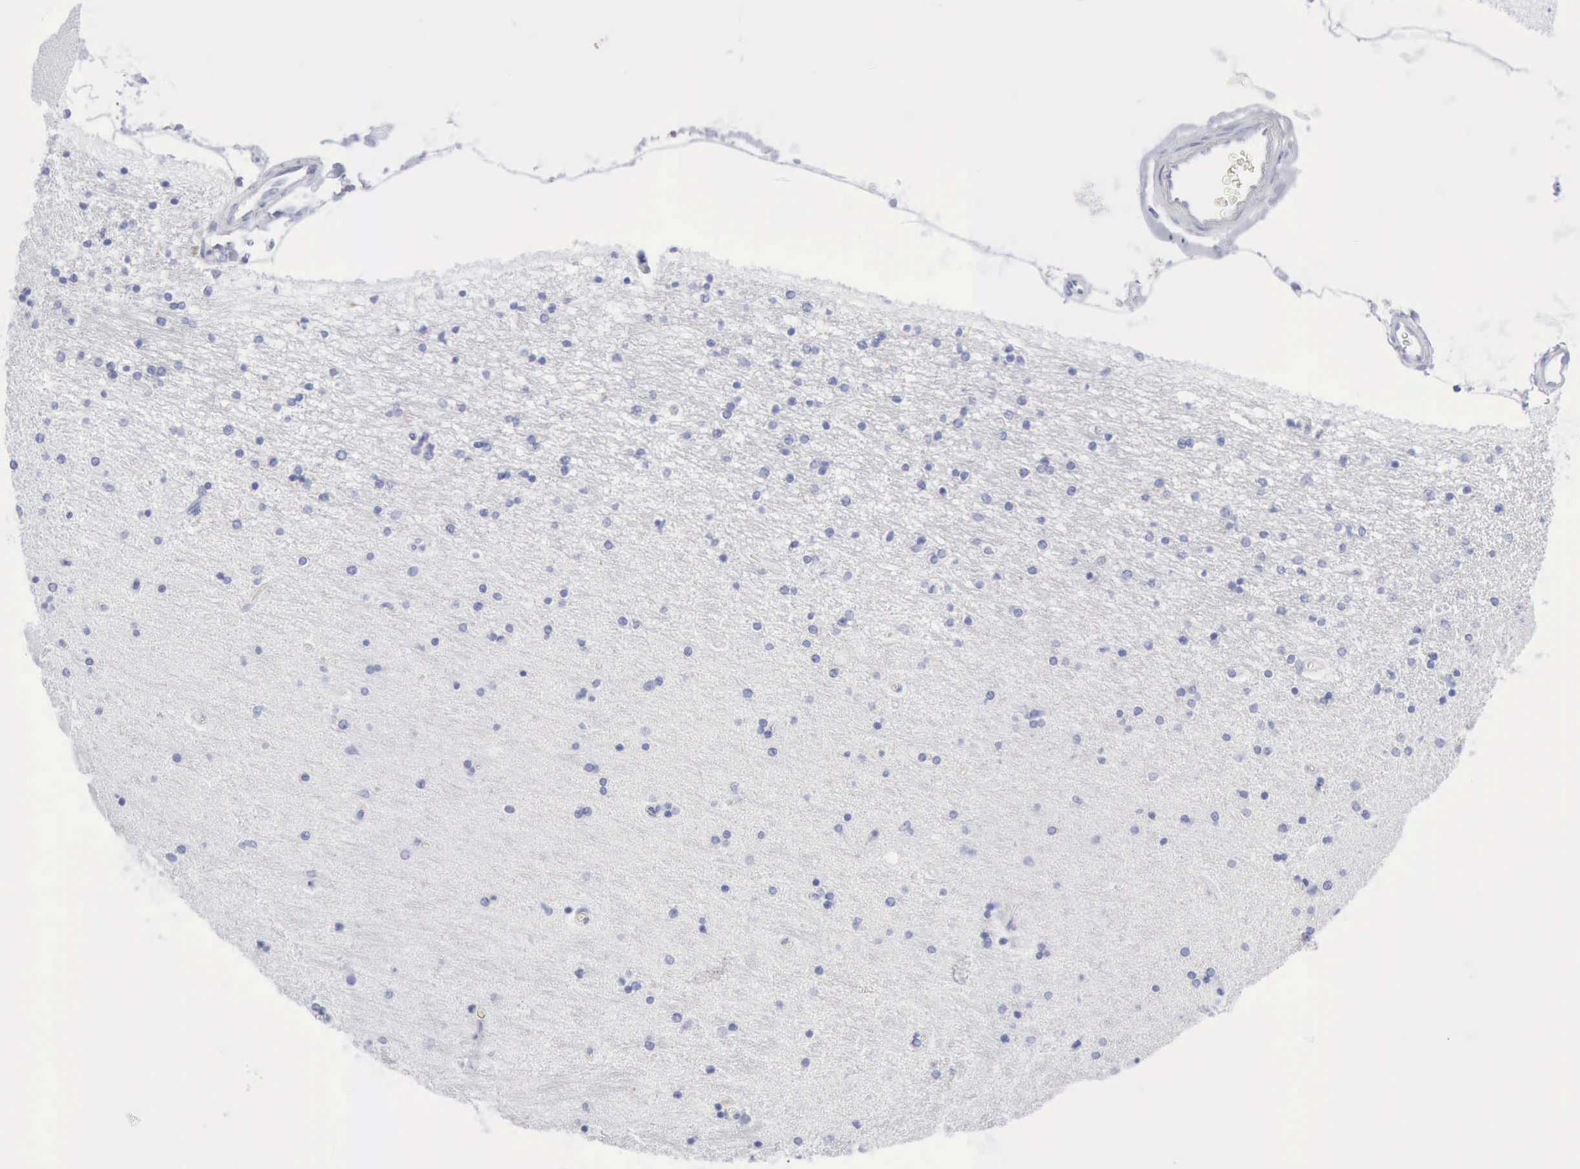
{"staining": {"intensity": "negative", "quantity": "none", "location": "none"}, "tissue": "hippocampus", "cell_type": "Glial cells", "image_type": "normal", "snomed": [{"axis": "morphology", "description": "Normal tissue, NOS"}, {"axis": "topography", "description": "Hippocampus"}], "caption": "High power microscopy histopathology image of an IHC micrograph of normal hippocampus, revealing no significant staining in glial cells. (Stains: DAB (3,3'-diaminobenzidine) IHC with hematoxylin counter stain, Microscopy: brightfield microscopy at high magnification).", "gene": "GZMB", "patient": {"sex": "female", "age": 54}}